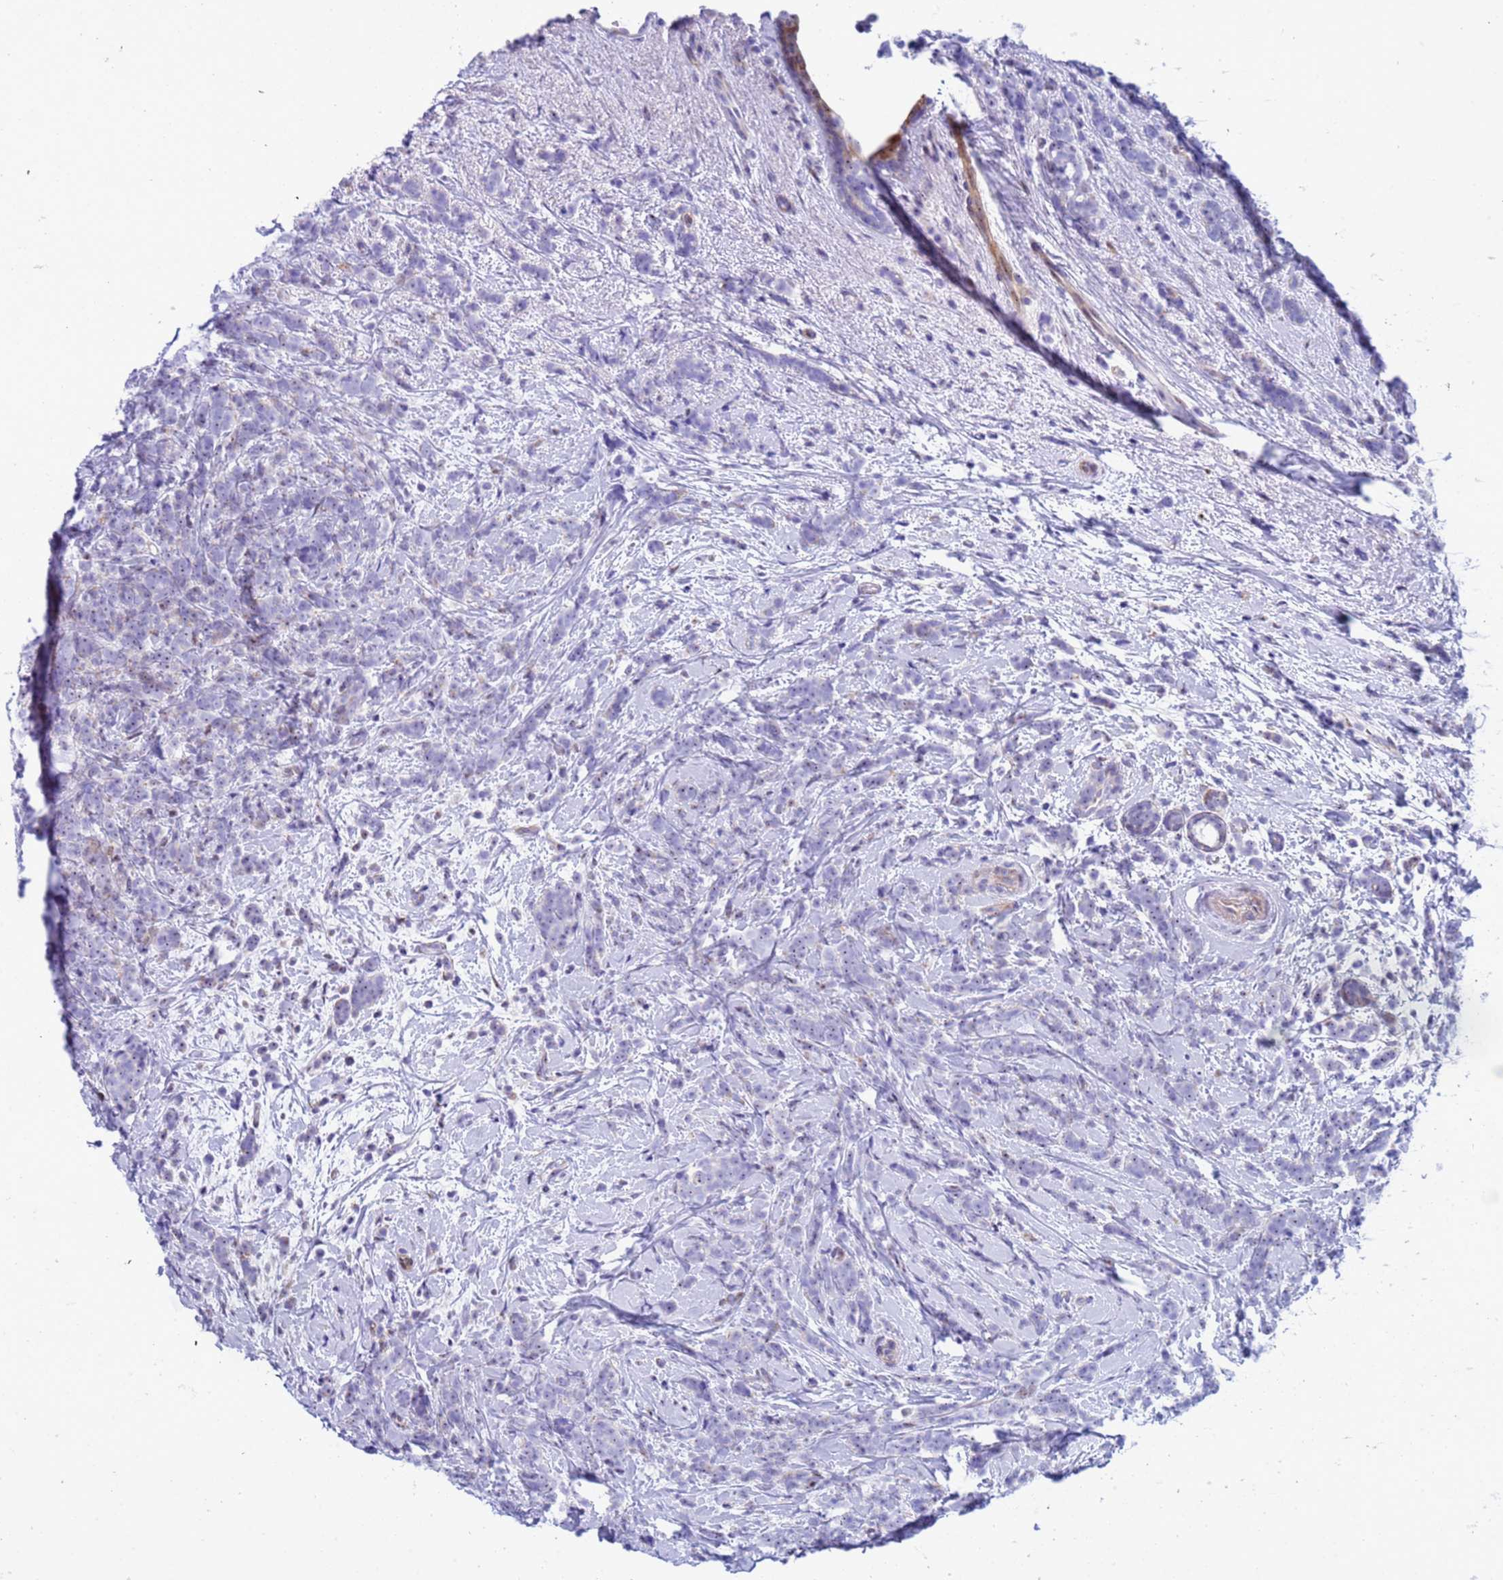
{"staining": {"intensity": "negative", "quantity": "none", "location": "none"}, "tissue": "breast cancer", "cell_type": "Tumor cells", "image_type": "cancer", "snomed": [{"axis": "morphology", "description": "Lobular carcinoma"}, {"axis": "topography", "description": "Breast"}], "caption": "Image shows no protein expression in tumor cells of breast cancer tissue.", "gene": "POP5", "patient": {"sex": "female", "age": 58}}